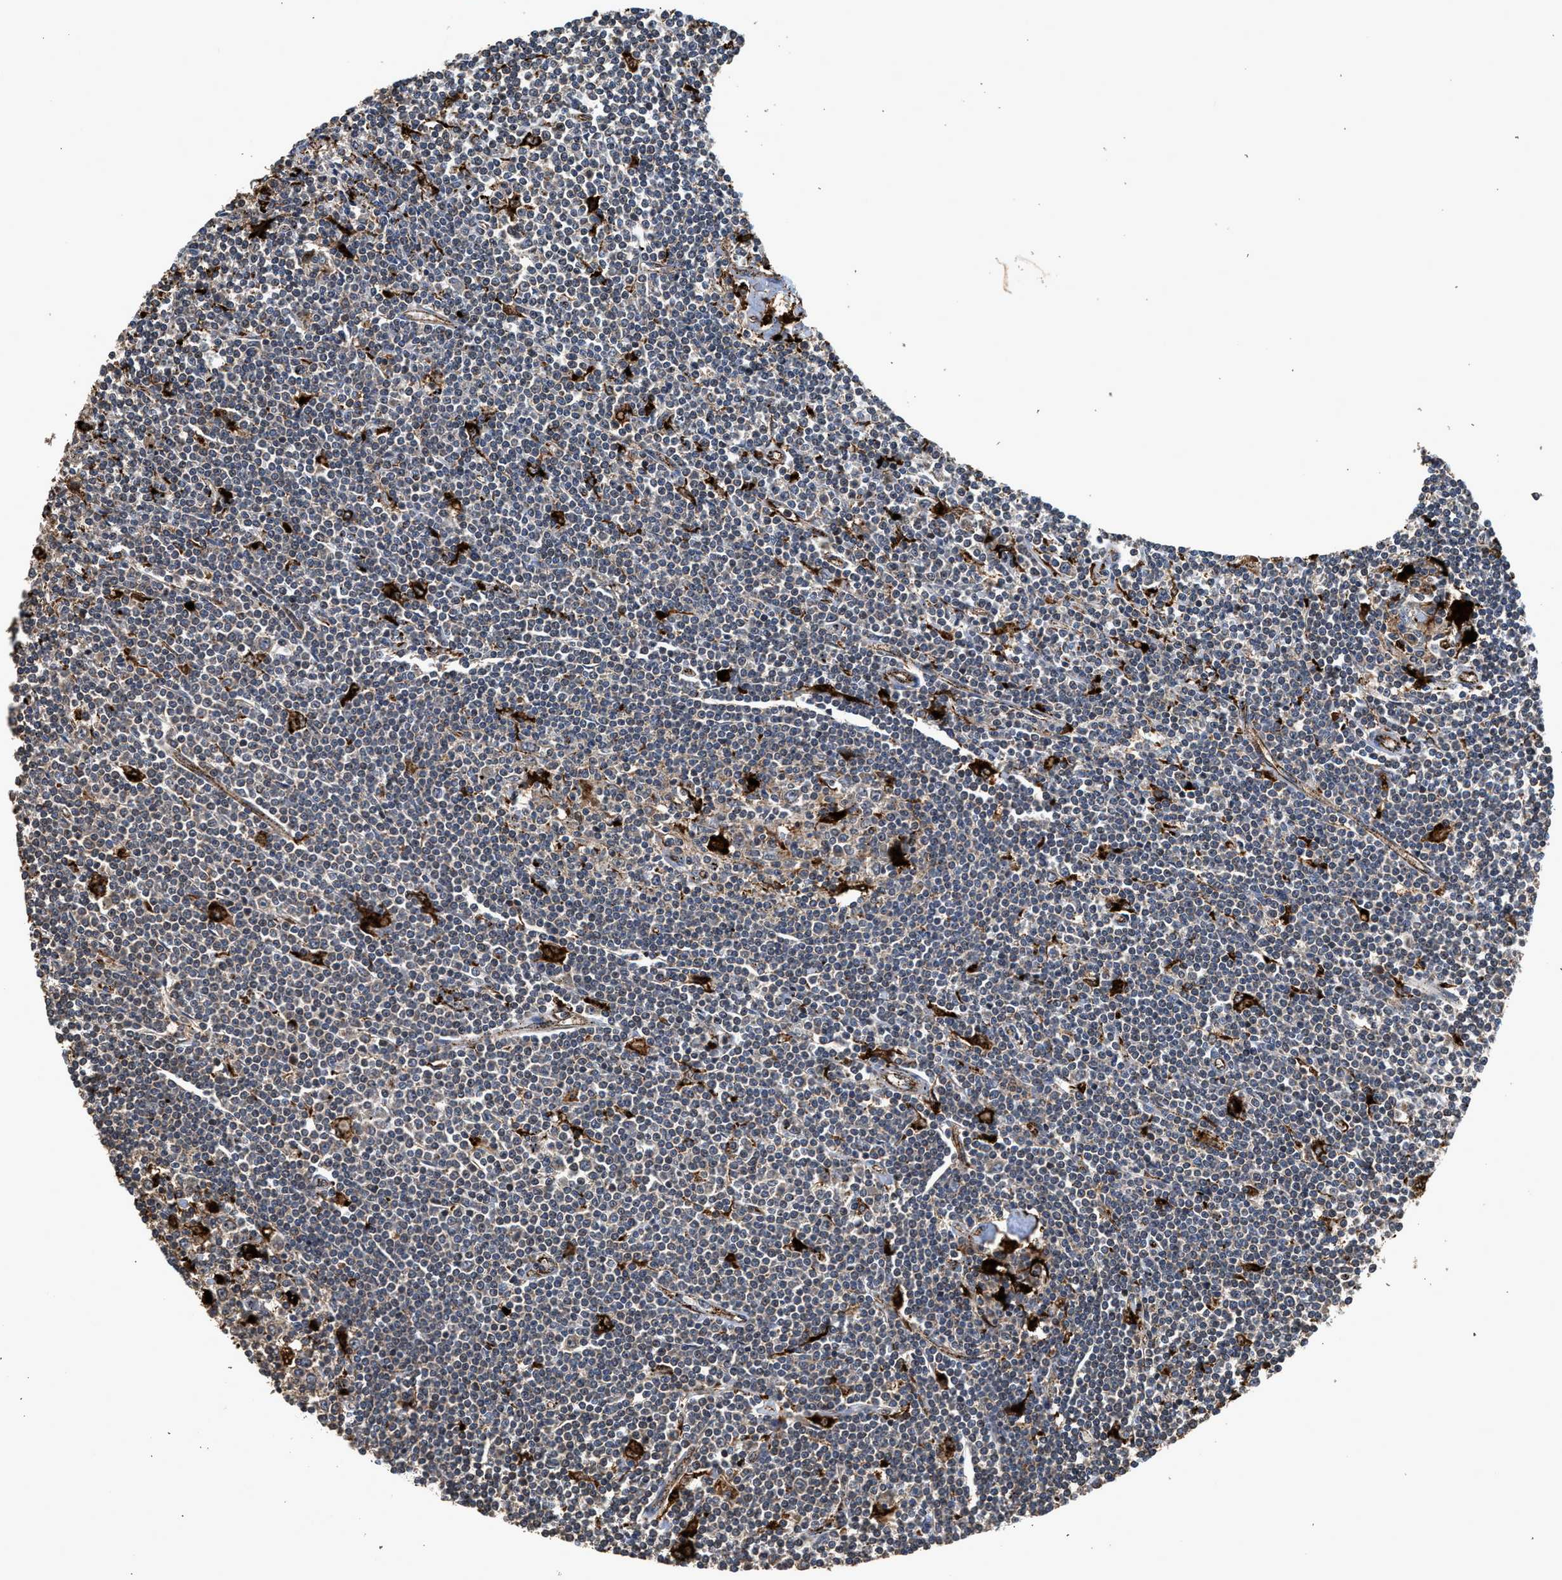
{"staining": {"intensity": "weak", "quantity": "<25%", "location": "cytoplasmic/membranous"}, "tissue": "lymphoma", "cell_type": "Tumor cells", "image_type": "cancer", "snomed": [{"axis": "morphology", "description": "Malignant lymphoma, non-Hodgkin's type, Low grade"}, {"axis": "topography", "description": "Spleen"}], "caption": "There is no significant positivity in tumor cells of malignant lymphoma, non-Hodgkin's type (low-grade).", "gene": "CTSV", "patient": {"sex": "male", "age": 76}}